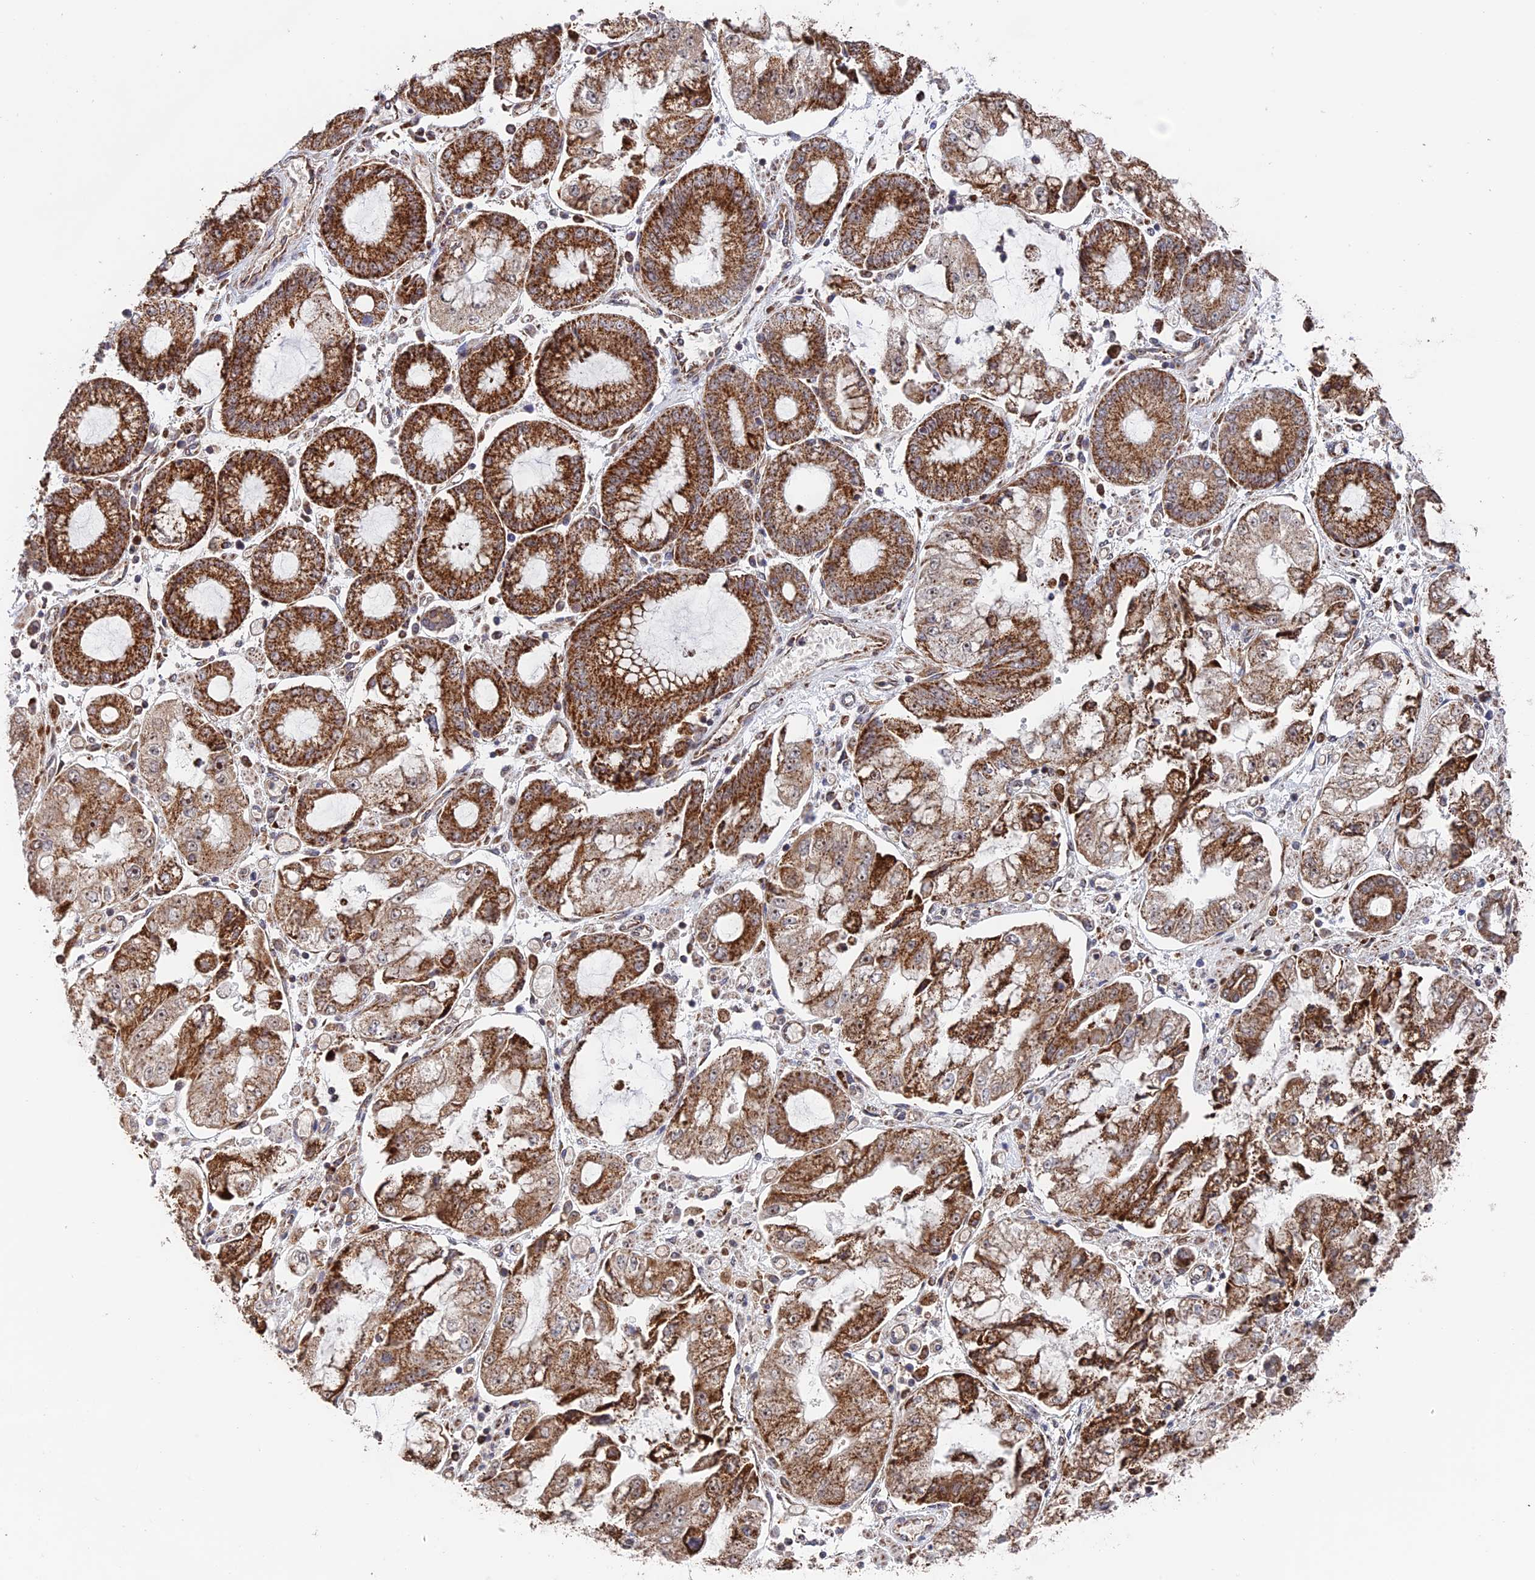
{"staining": {"intensity": "moderate", "quantity": ">75%", "location": "cytoplasmic/membranous"}, "tissue": "stomach cancer", "cell_type": "Tumor cells", "image_type": "cancer", "snomed": [{"axis": "morphology", "description": "Adenocarcinoma, NOS"}, {"axis": "topography", "description": "Stomach"}], "caption": "Human stomach adenocarcinoma stained for a protein (brown) shows moderate cytoplasmic/membranous positive expression in approximately >75% of tumor cells.", "gene": "DTYMK", "patient": {"sex": "male", "age": 76}}